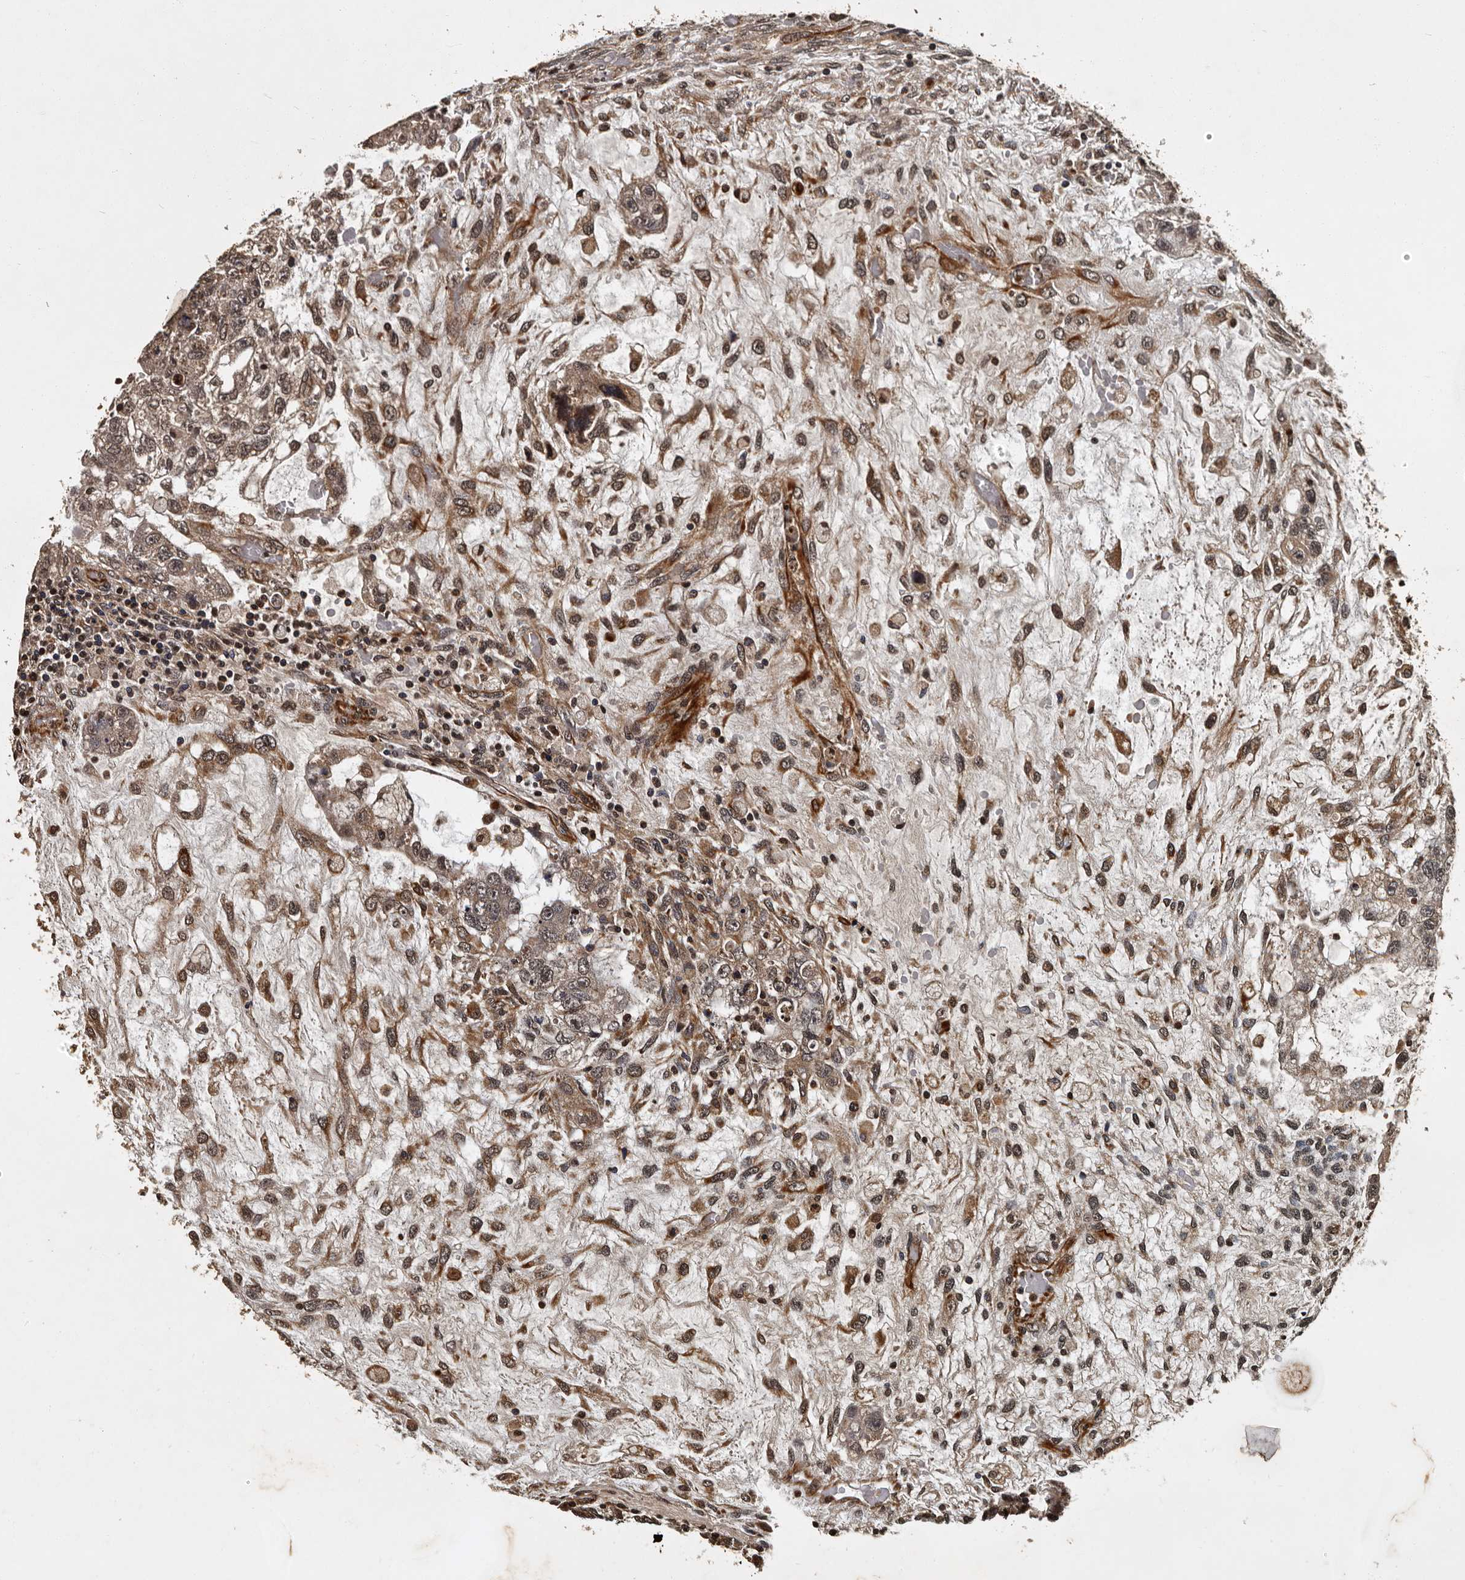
{"staining": {"intensity": "moderate", "quantity": ">75%", "location": "cytoplasmic/membranous,nuclear"}, "tissue": "testis cancer", "cell_type": "Tumor cells", "image_type": "cancer", "snomed": [{"axis": "morphology", "description": "Carcinoma, Embryonal, NOS"}, {"axis": "topography", "description": "Testis"}], "caption": "A brown stain highlights moderate cytoplasmic/membranous and nuclear expression of a protein in human testis cancer (embryonal carcinoma) tumor cells. Nuclei are stained in blue.", "gene": "CPNE3", "patient": {"sex": "male", "age": 36}}